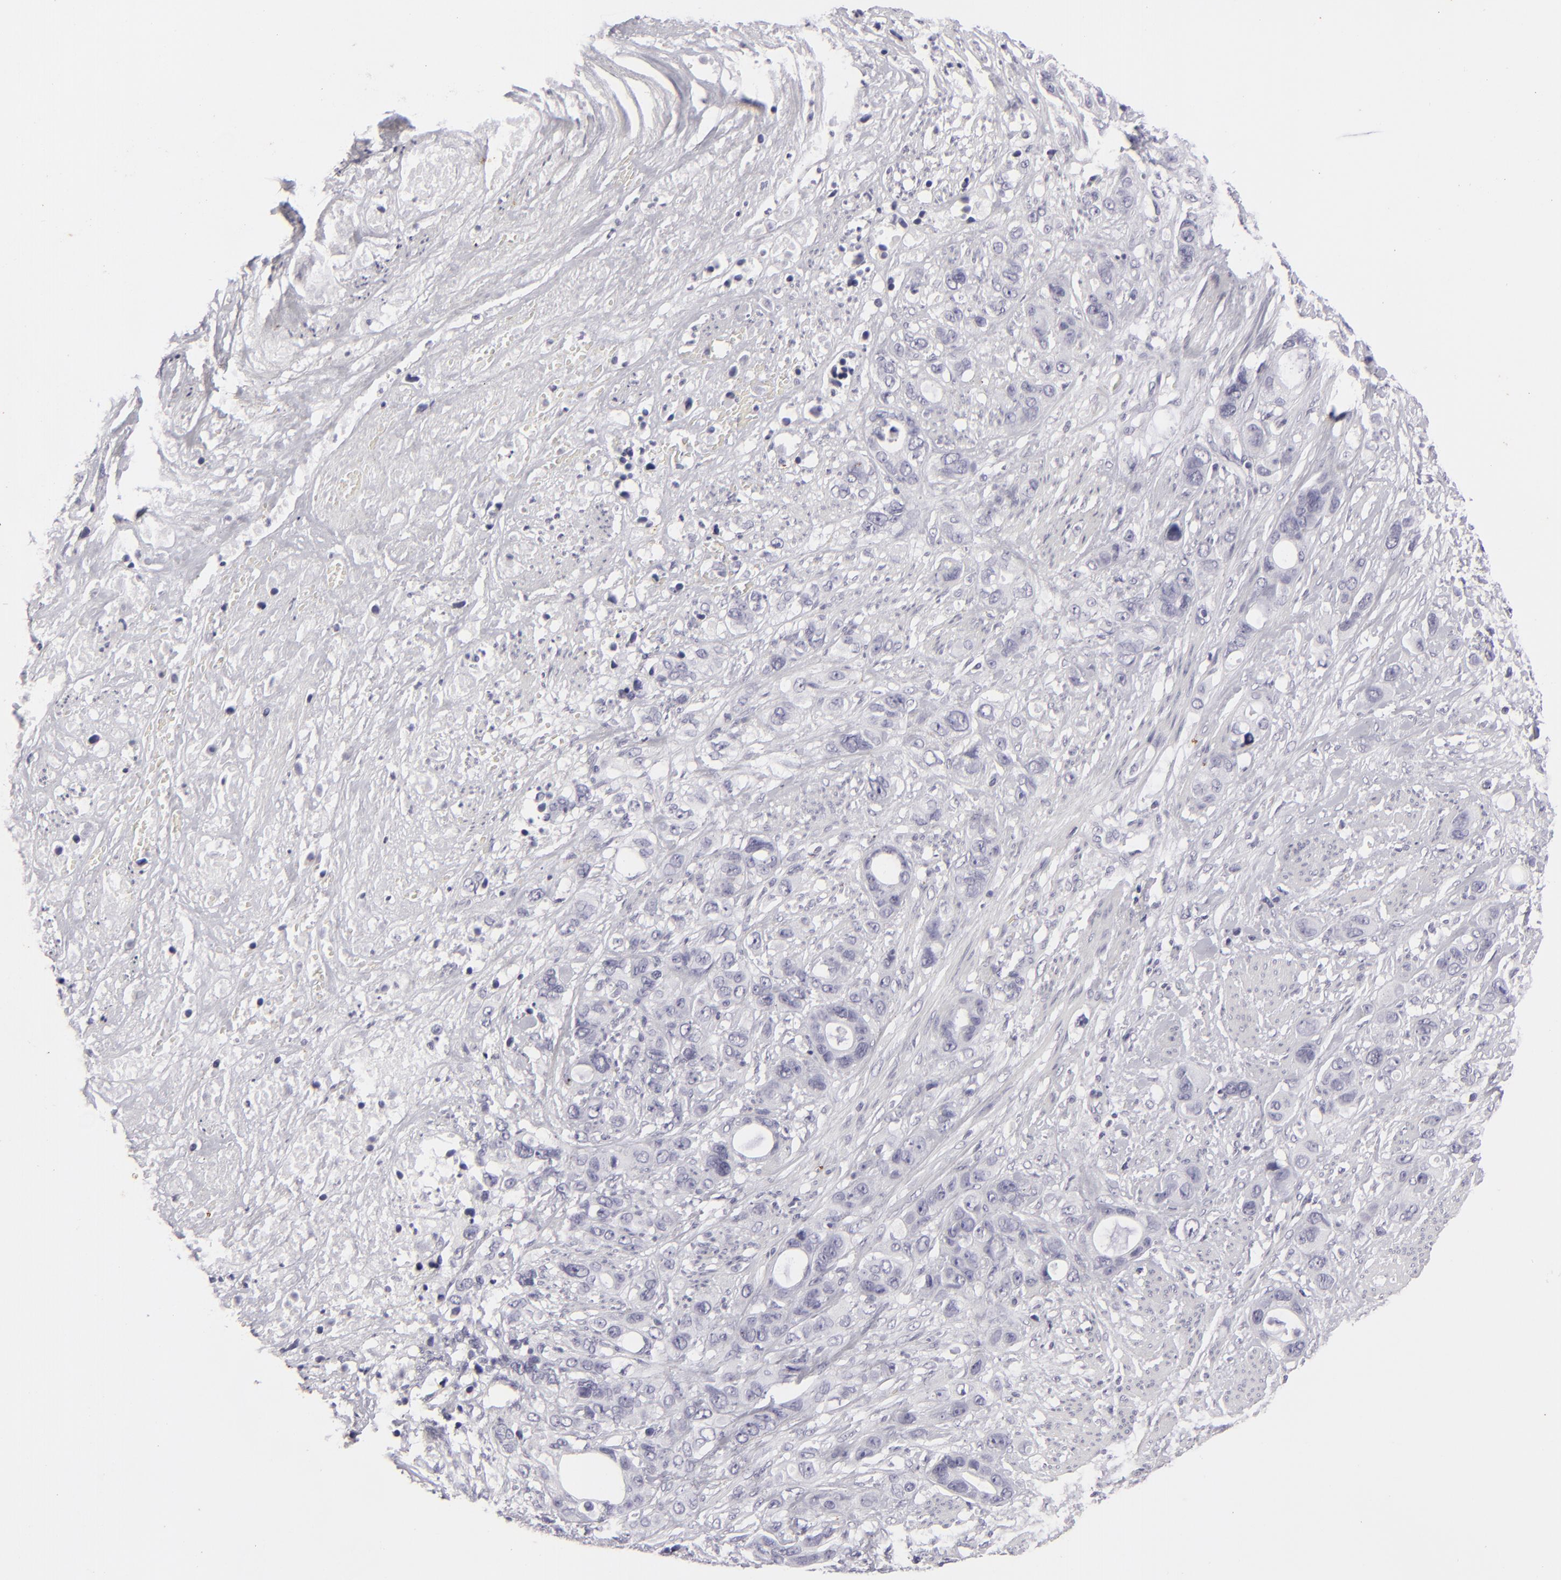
{"staining": {"intensity": "negative", "quantity": "none", "location": "none"}, "tissue": "stomach cancer", "cell_type": "Tumor cells", "image_type": "cancer", "snomed": [{"axis": "morphology", "description": "Adenocarcinoma, NOS"}, {"axis": "topography", "description": "Stomach, upper"}], "caption": "Immunohistochemistry image of neoplastic tissue: stomach cancer stained with DAB (3,3'-diaminobenzidine) shows no significant protein expression in tumor cells.", "gene": "KRT1", "patient": {"sex": "male", "age": 47}}